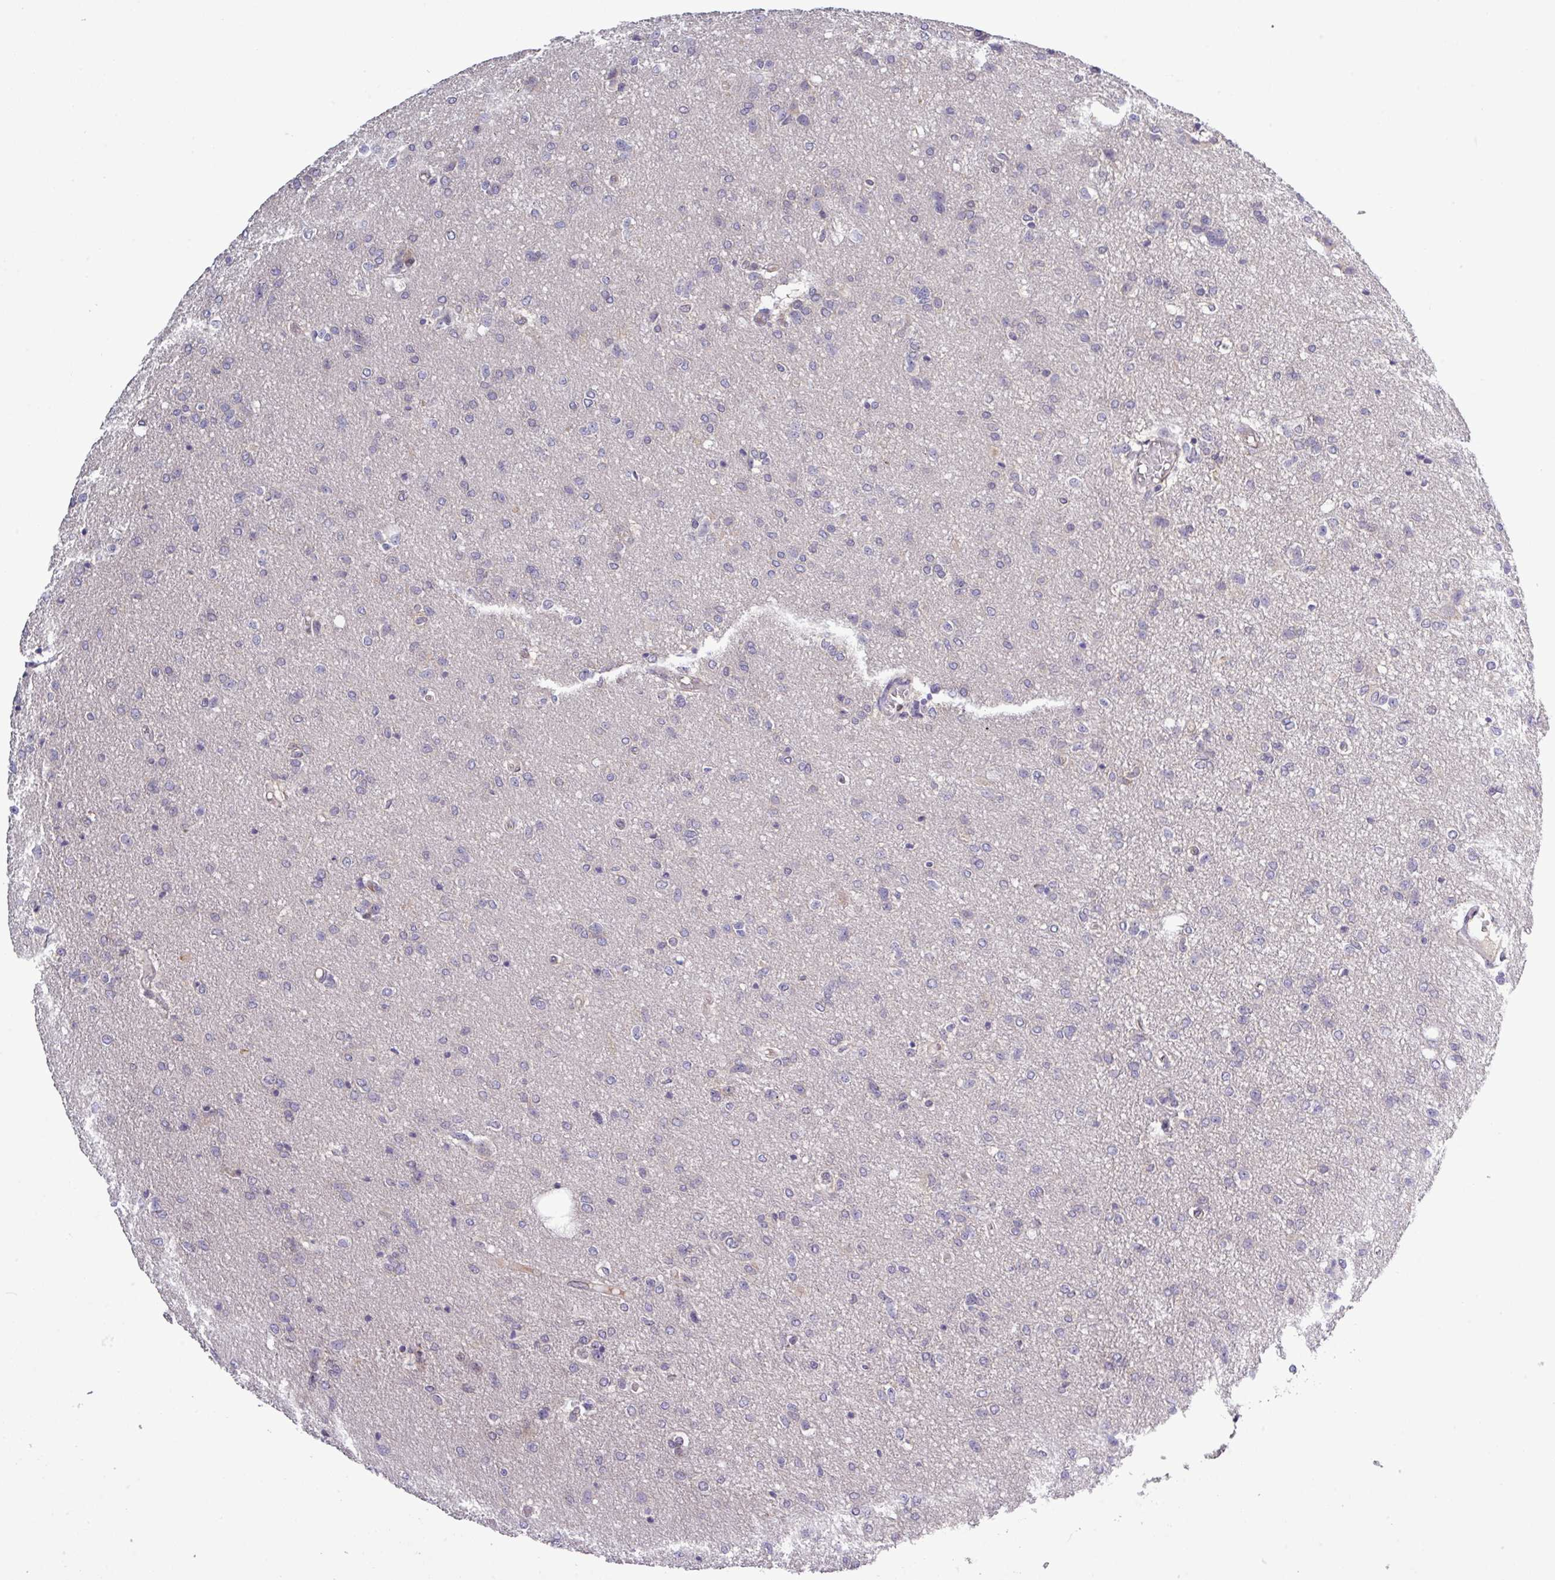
{"staining": {"intensity": "negative", "quantity": "none", "location": "none"}, "tissue": "glioma", "cell_type": "Tumor cells", "image_type": "cancer", "snomed": [{"axis": "morphology", "description": "Glioma, malignant, Low grade"}, {"axis": "topography", "description": "Brain"}], "caption": "The photomicrograph reveals no significant staining in tumor cells of low-grade glioma (malignant). (DAB IHC, high magnification).", "gene": "TMEM62", "patient": {"sex": "male", "age": 26}}